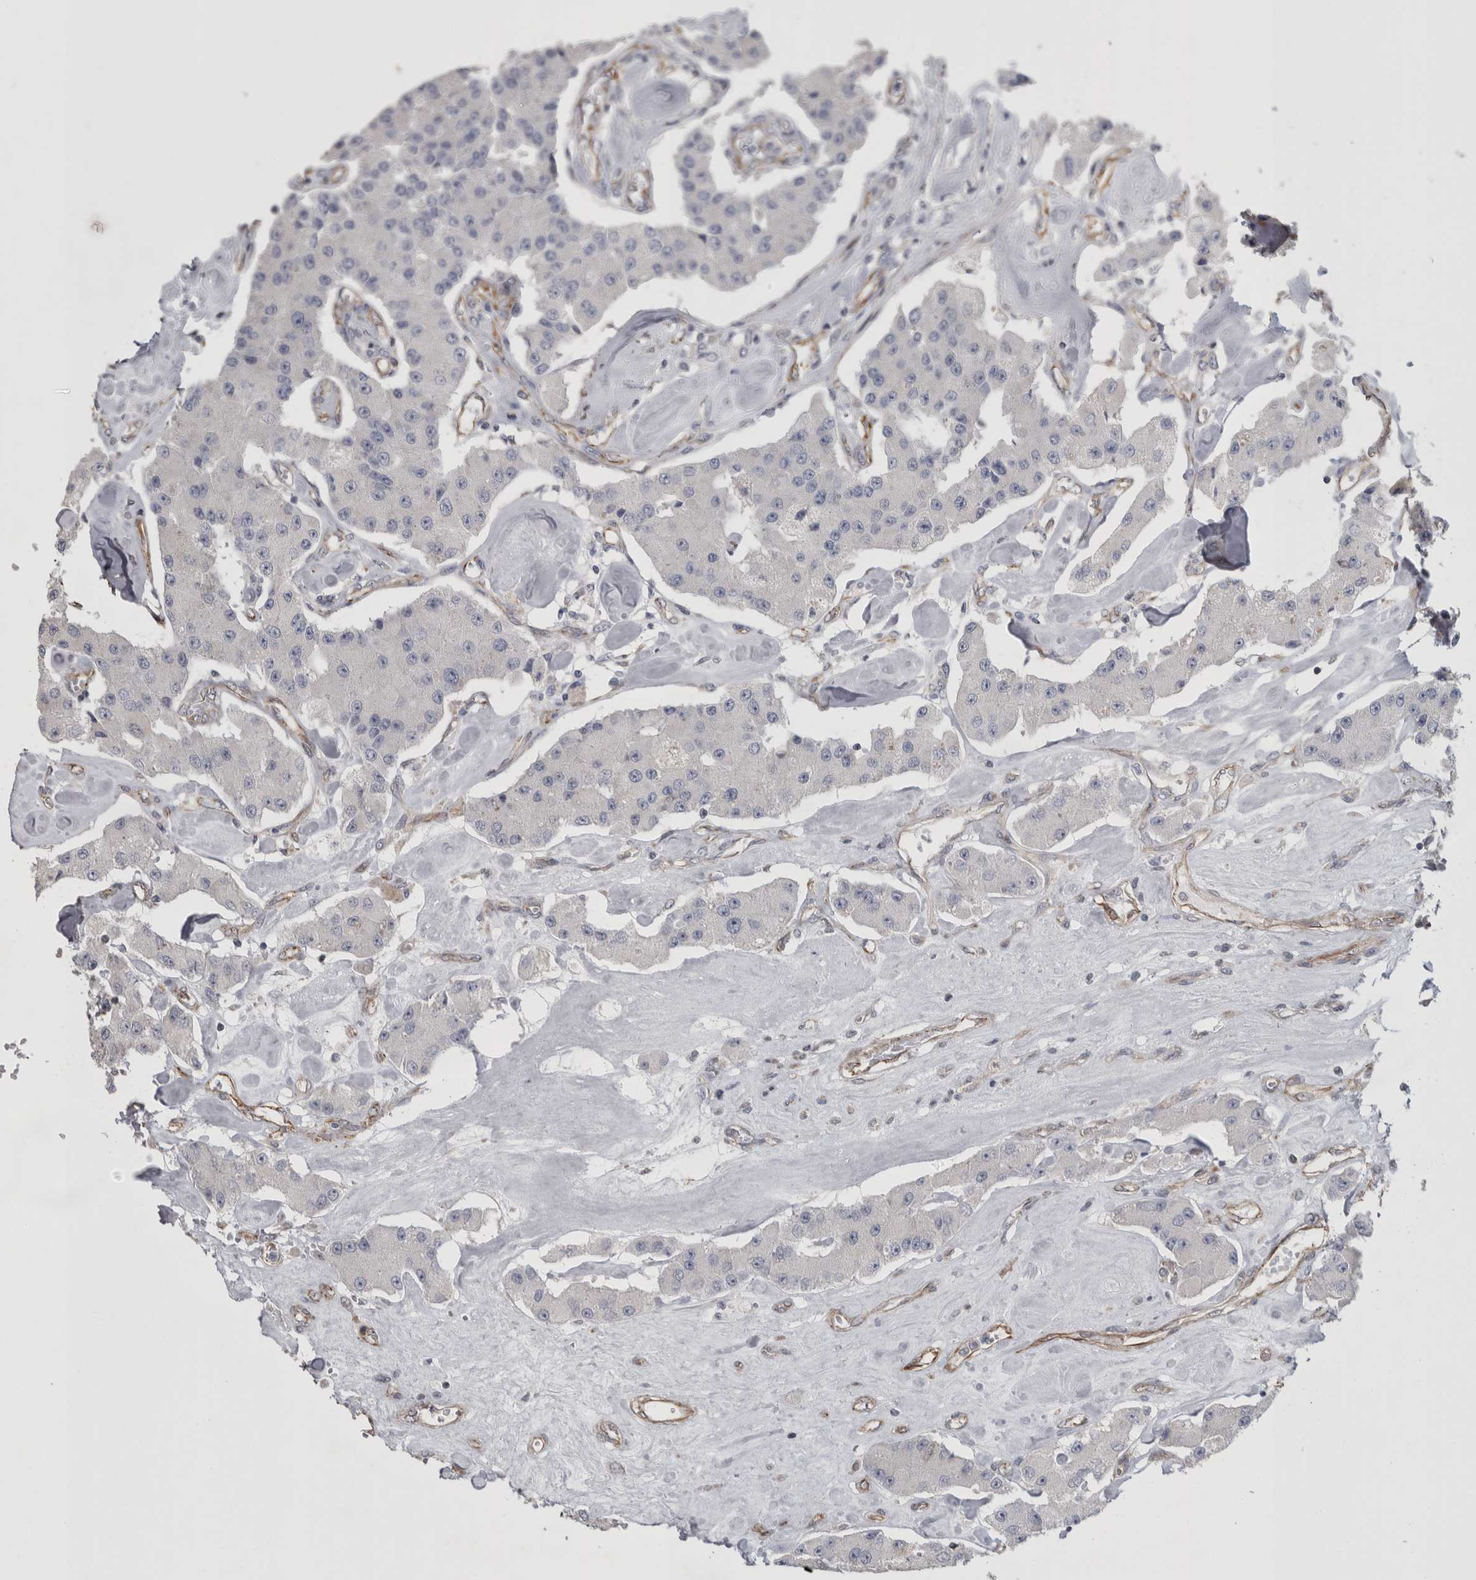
{"staining": {"intensity": "negative", "quantity": "none", "location": "none"}, "tissue": "carcinoid", "cell_type": "Tumor cells", "image_type": "cancer", "snomed": [{"axis": "morphology", "description": "Carcinoid, malignant, NOS"}, {"axis": "topography", "description": "Pancreas"}], "caption": "This photomicrograph is of carcinoid stained with immunohistochemistry (IHC) to label a protein in brown with the nuclei are counter-stained blue. There is no positivity in tumor cells.", "gene": "ACOT7", "patient": {"sex": "male", "age": 41}}